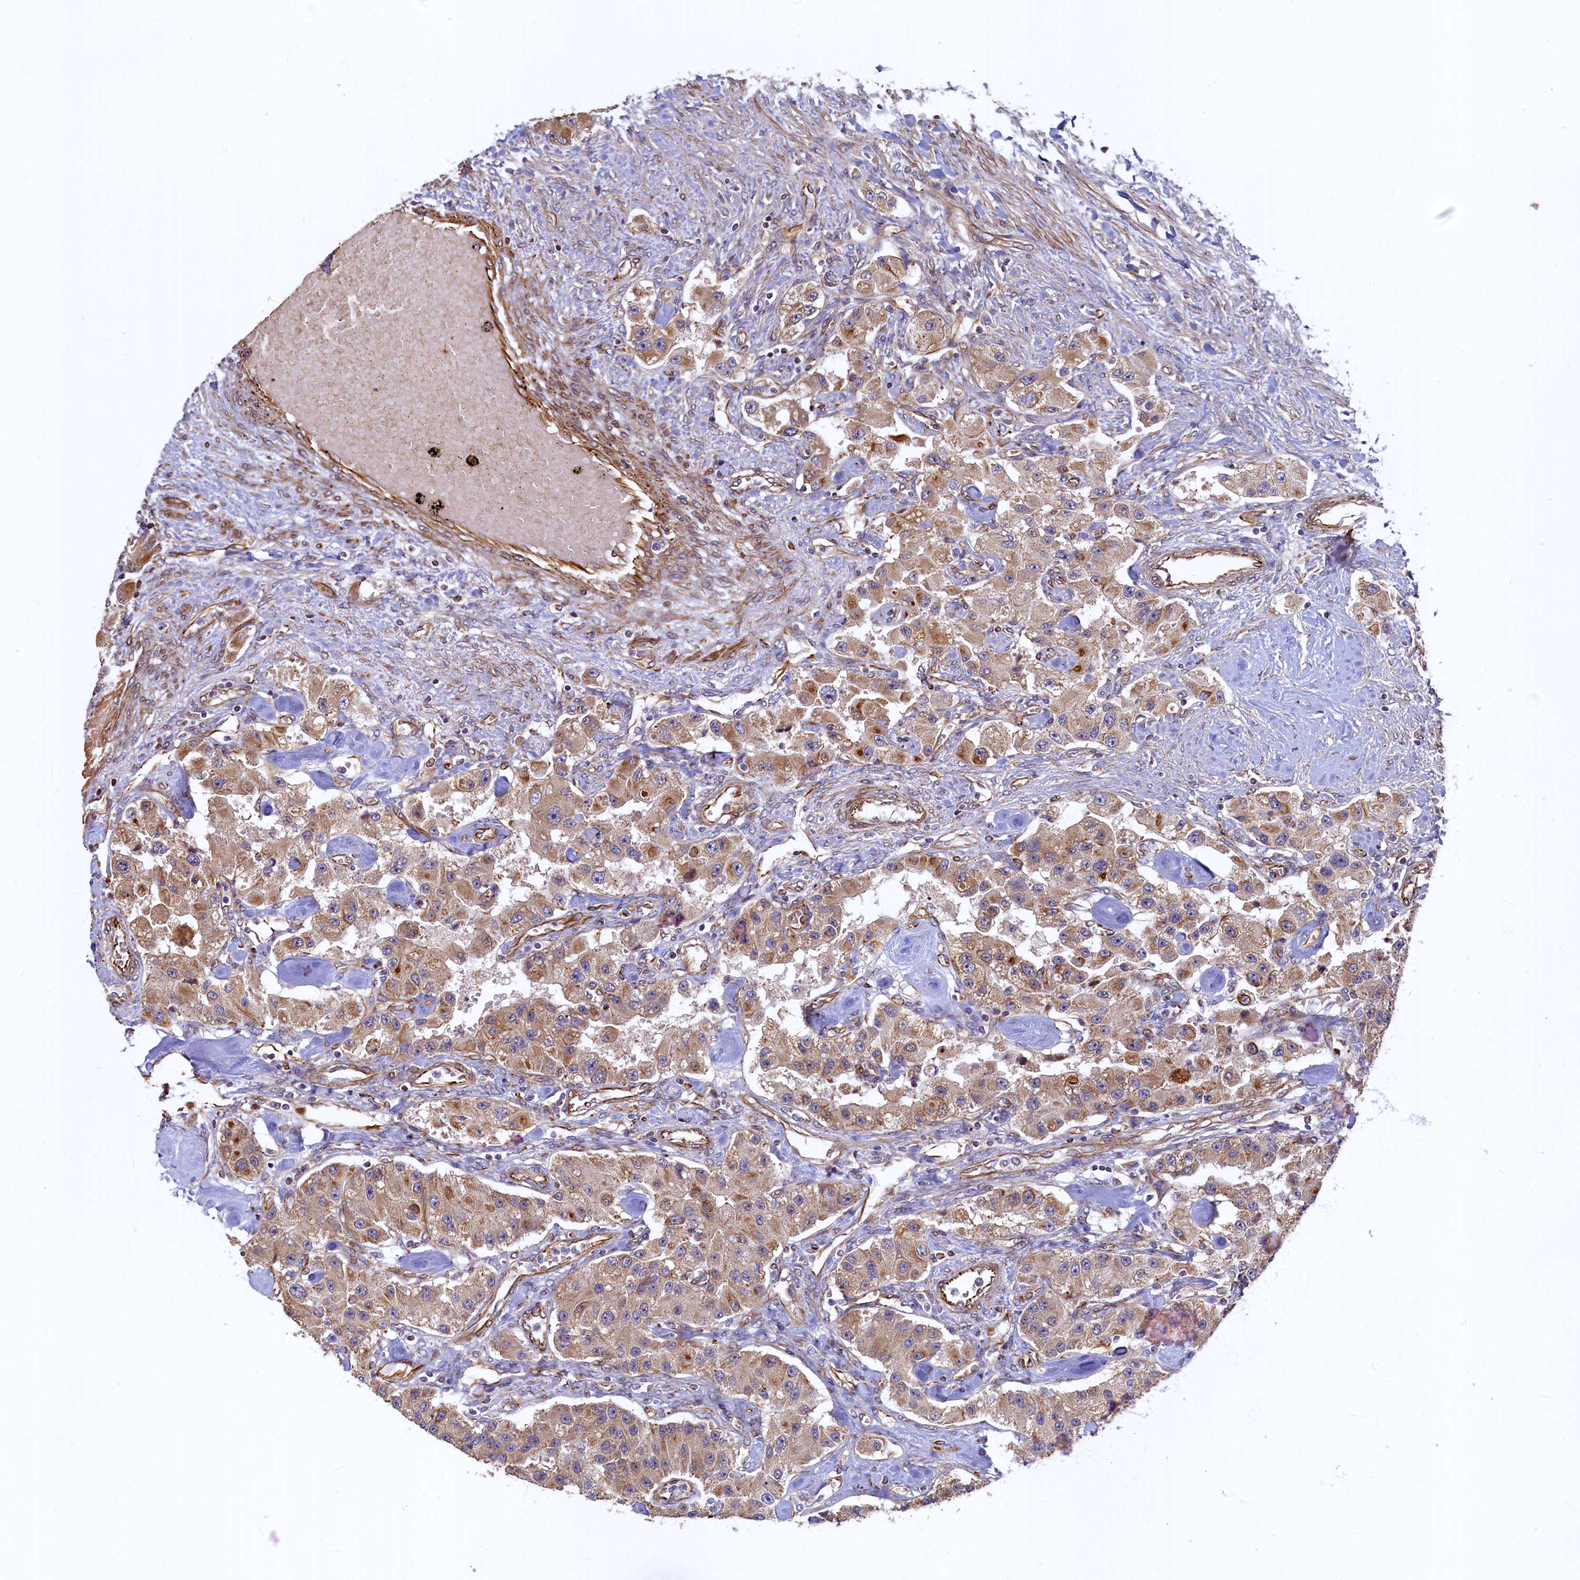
{"staining": {"intensity": "weak", "quantity": ">75%", "location": "cytoplasmic/membranous"}, "tissue": "carcinoid", "cell_type": "Tumor cells", "image_type": "cancer", "snomed": [{"axis": "morphology", "description": "Carcinoid, malignant, NOS"}, {"axis": "topography", "description": "Pancreas"}], "caption": "IHC of human malignant carcinoid demonstrates low levels of weak cytoplasmic/membranous expression in approximately >75% of tumor cells.", "gene": "LRRC57", "patient": {"sex": "male", "age": 41}}